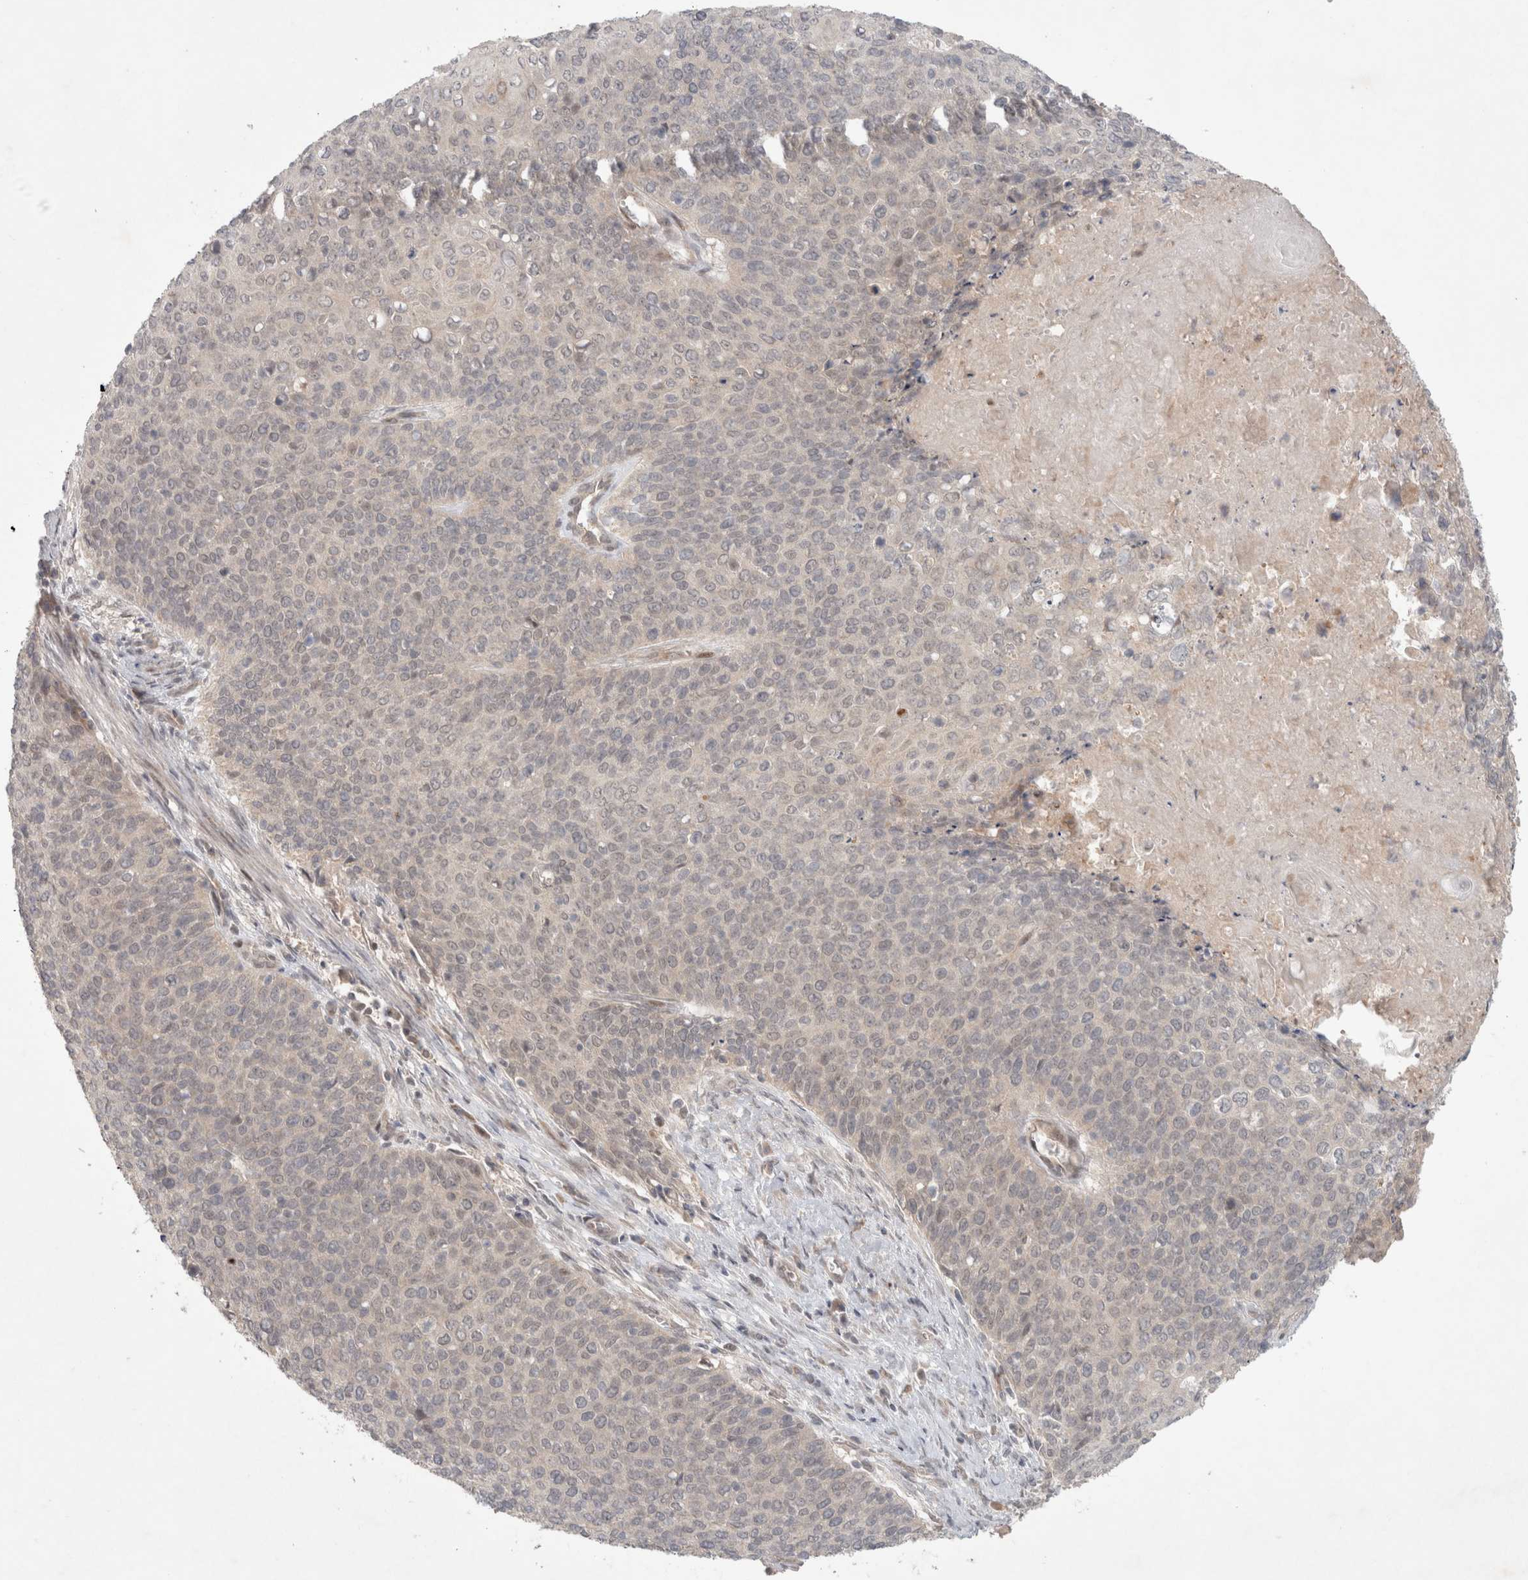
{"staining": {"intensity": "negative", "quantity": "none", "location": "none"}, "tissue": "cervical cancer", "cell_type": "Tumor cells", "image_type": "cancer", "snomed": [{"axis": "morphology", "description": "Squamous cell carcinoma, NOS"}, {"axis": "topography", "description": "Cervix"}], "caption": "A photomicrograph of cervical squamous cell carcinoma stained for a protein exhibits no brown staining in tumor cells.", "gene": "RASAL2", "patient": {"sex": "female", "age": 39}}